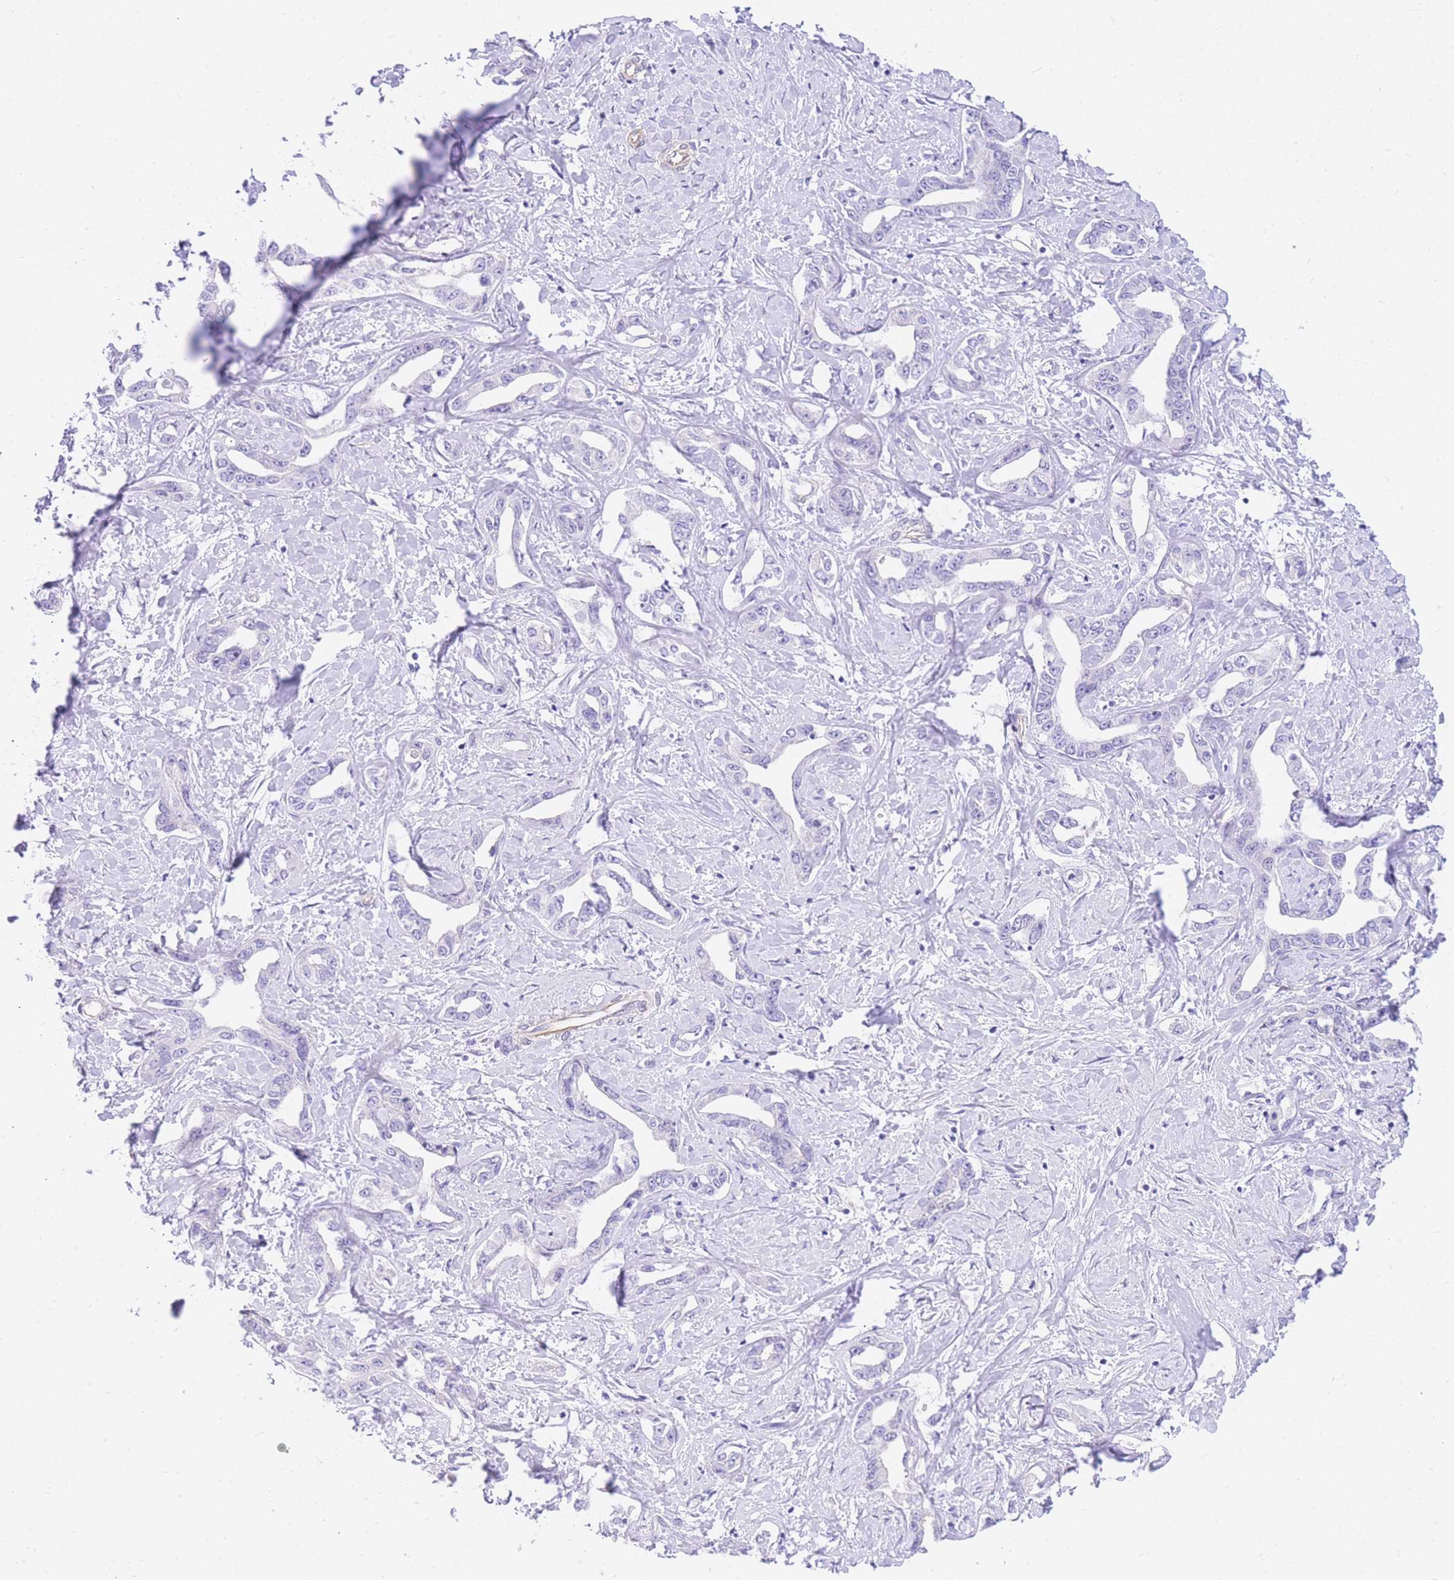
{"staining": {"intensity": "negative", "quantity": "none", "location": "none"}, "tissue": "liver cancer", "cell_type": "Tumor cells", "image_type": "cancer", "snomed": [{"axis": "morphology", "description": "Cholangiocarcinoma"}, {"axis": "topography", "description": "Liver"}], "caption": "Liver cancer (cholangiocarcinoma) was stained to show a protein in brown. There is no significant expression in tumor cells. (DAB immunohistochemistry with hematoxylin counter stain).", "gene": "SRSF12", "patient": {"sex": "male", "age": 59}}